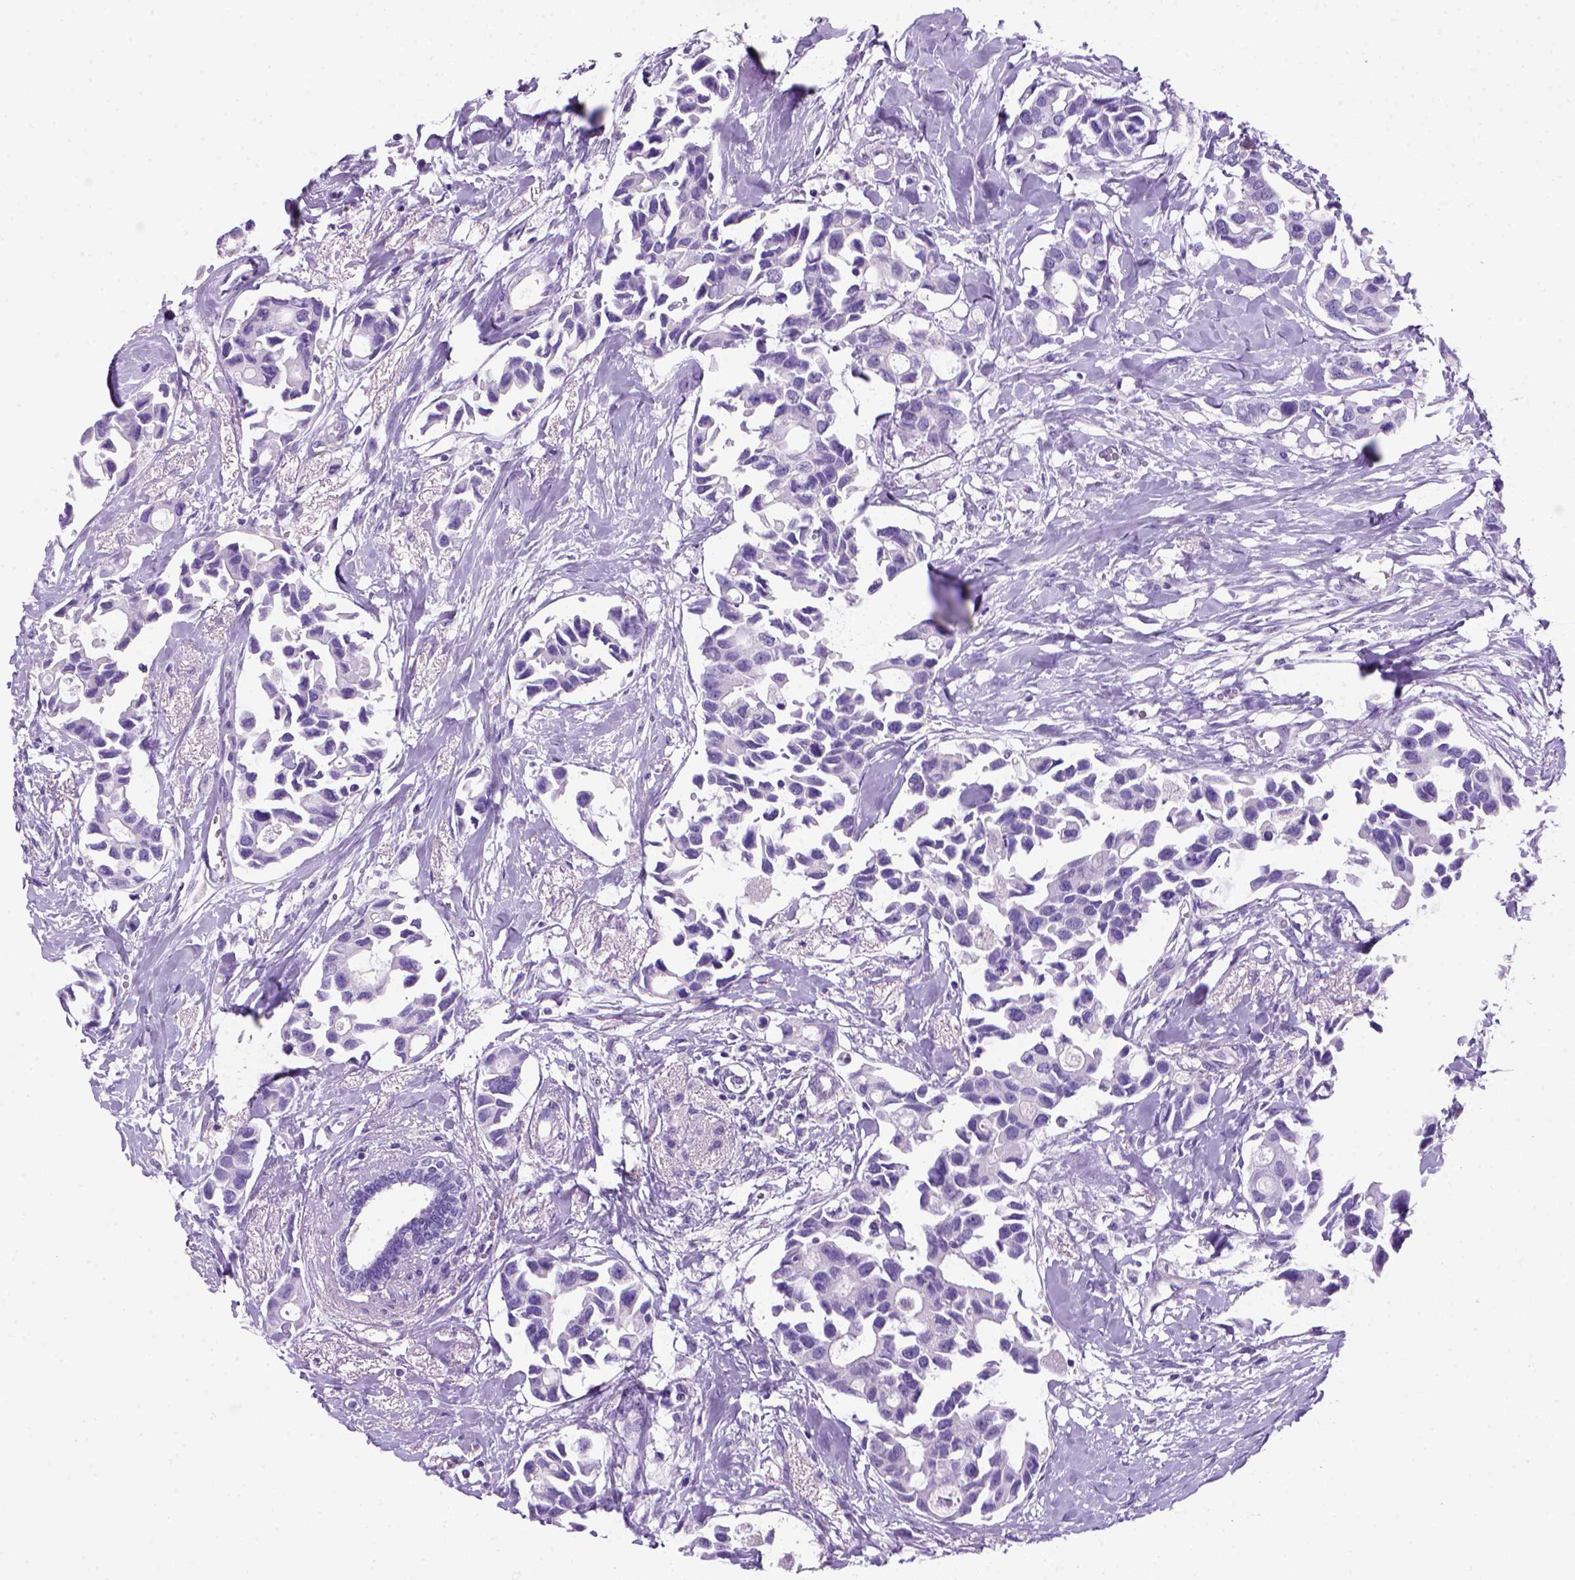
{"staining": {"intensity": "negative", "quantity": "none", "location": "none"}, "tissue": "breast cancer", "cell_type": "Tumor cells", "image_type": "cancer", "snomed": [{"axis": "morphology", "description": "Duct carcinoma"}, {"axis": "topography", "description": "Breast"}], "caption": "A high-resolution micrograph shows immunohistochemistry staining of breast cancer, which exhibits no significant expression in tumor cells. (Brightfield microscopy of DAB immunohistochemistry at high magnification).", "gene": "ARHGEF33", "patient": {"sex": "female", "age": 83}}